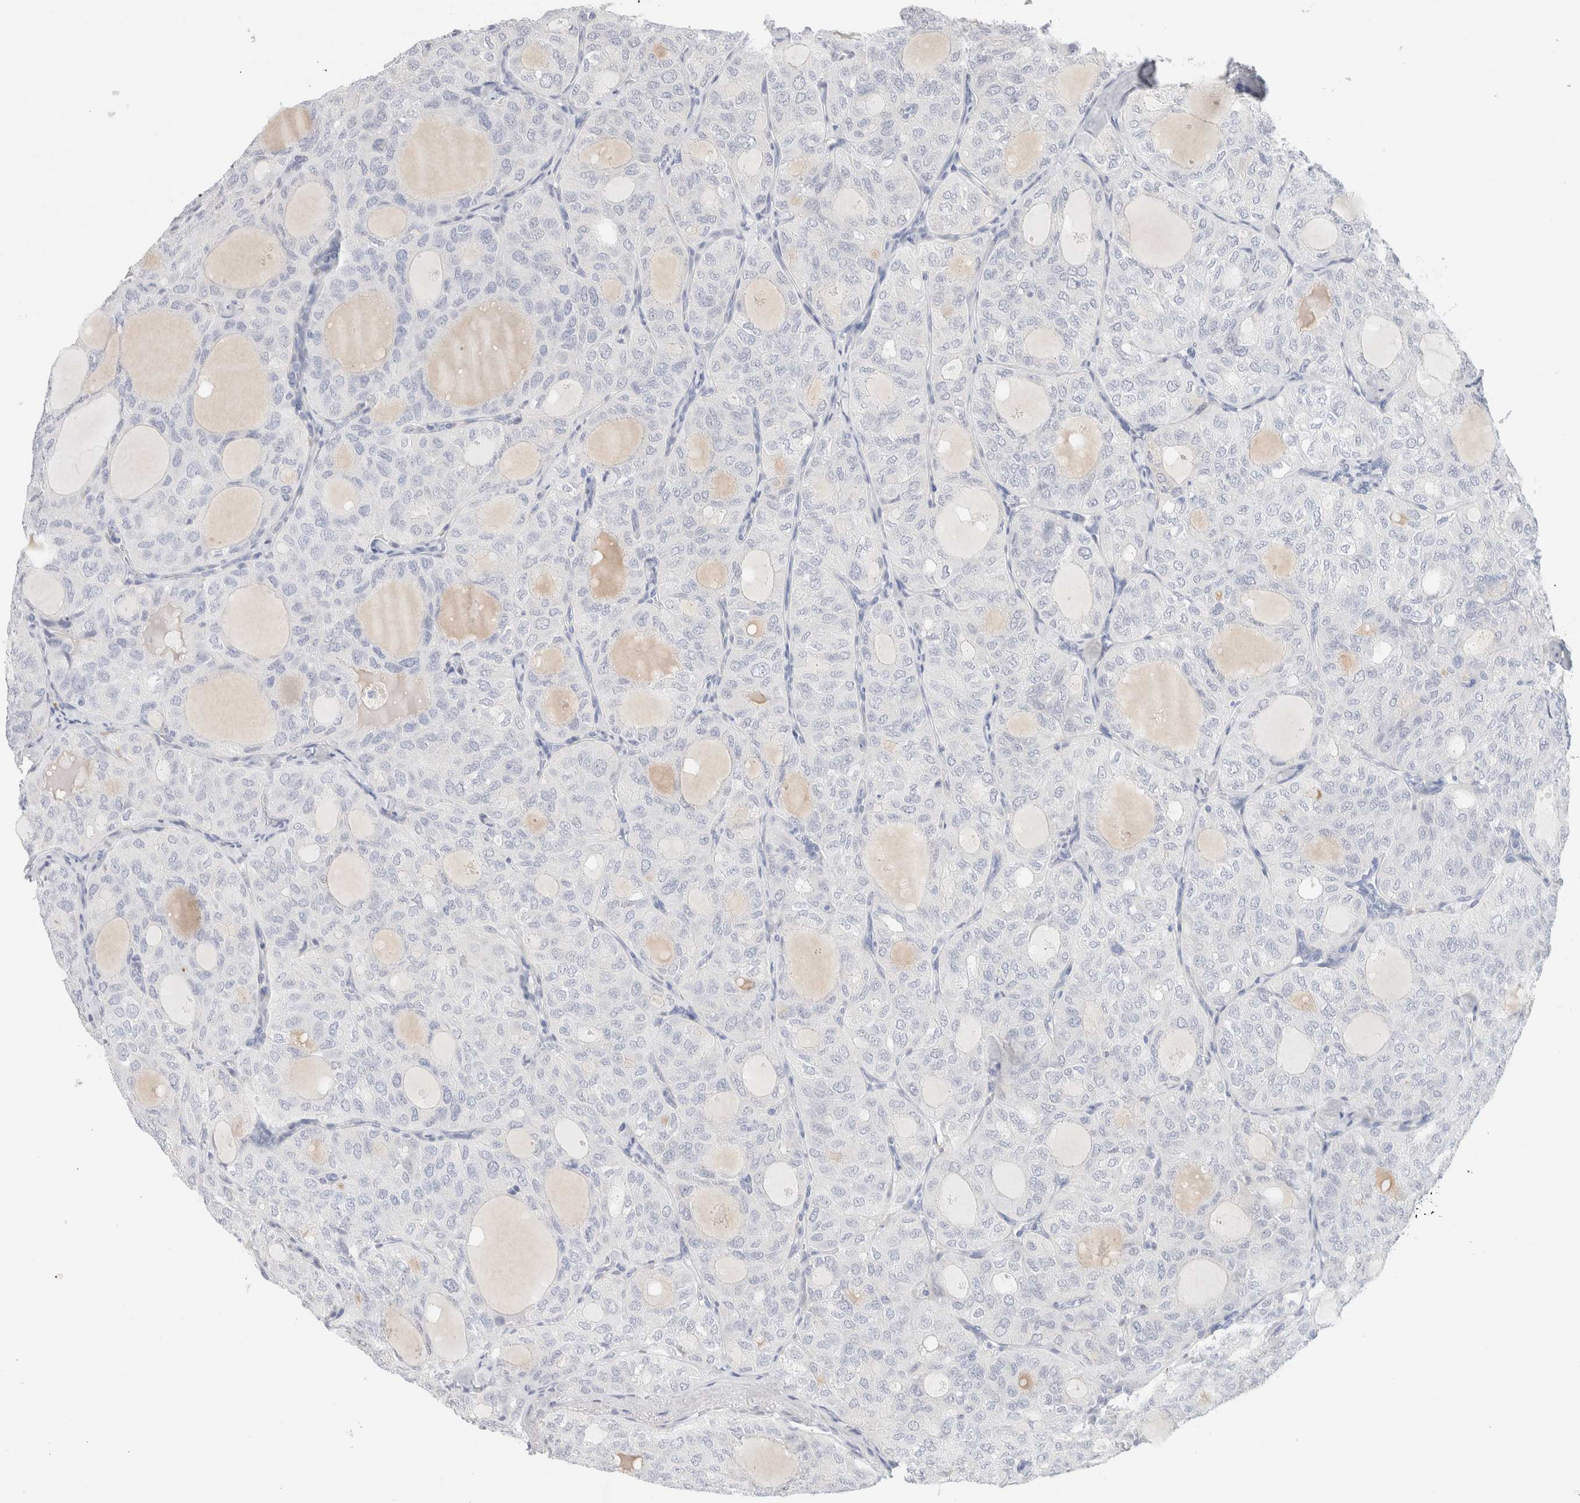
{"staining": {"intensity": "negative", "quantity": "none", "location": "none"}, "tissue": "thyroid cancer", "cell_type": "Tumor cells", "image_type": "cancer", "snomed": [{"axis": "morphology", "description": "Follicular adenoma carcinoma, NOS"}, {"axis": "topography", "description": "Thyroid gland"}], "caption": "Photomicrograph shows no significant protein positivity in tumor cells of follicular adenoma carcinoma (thyroid).", "gene": "RTN4", "patient": {"sex": "male", "age": 75}}